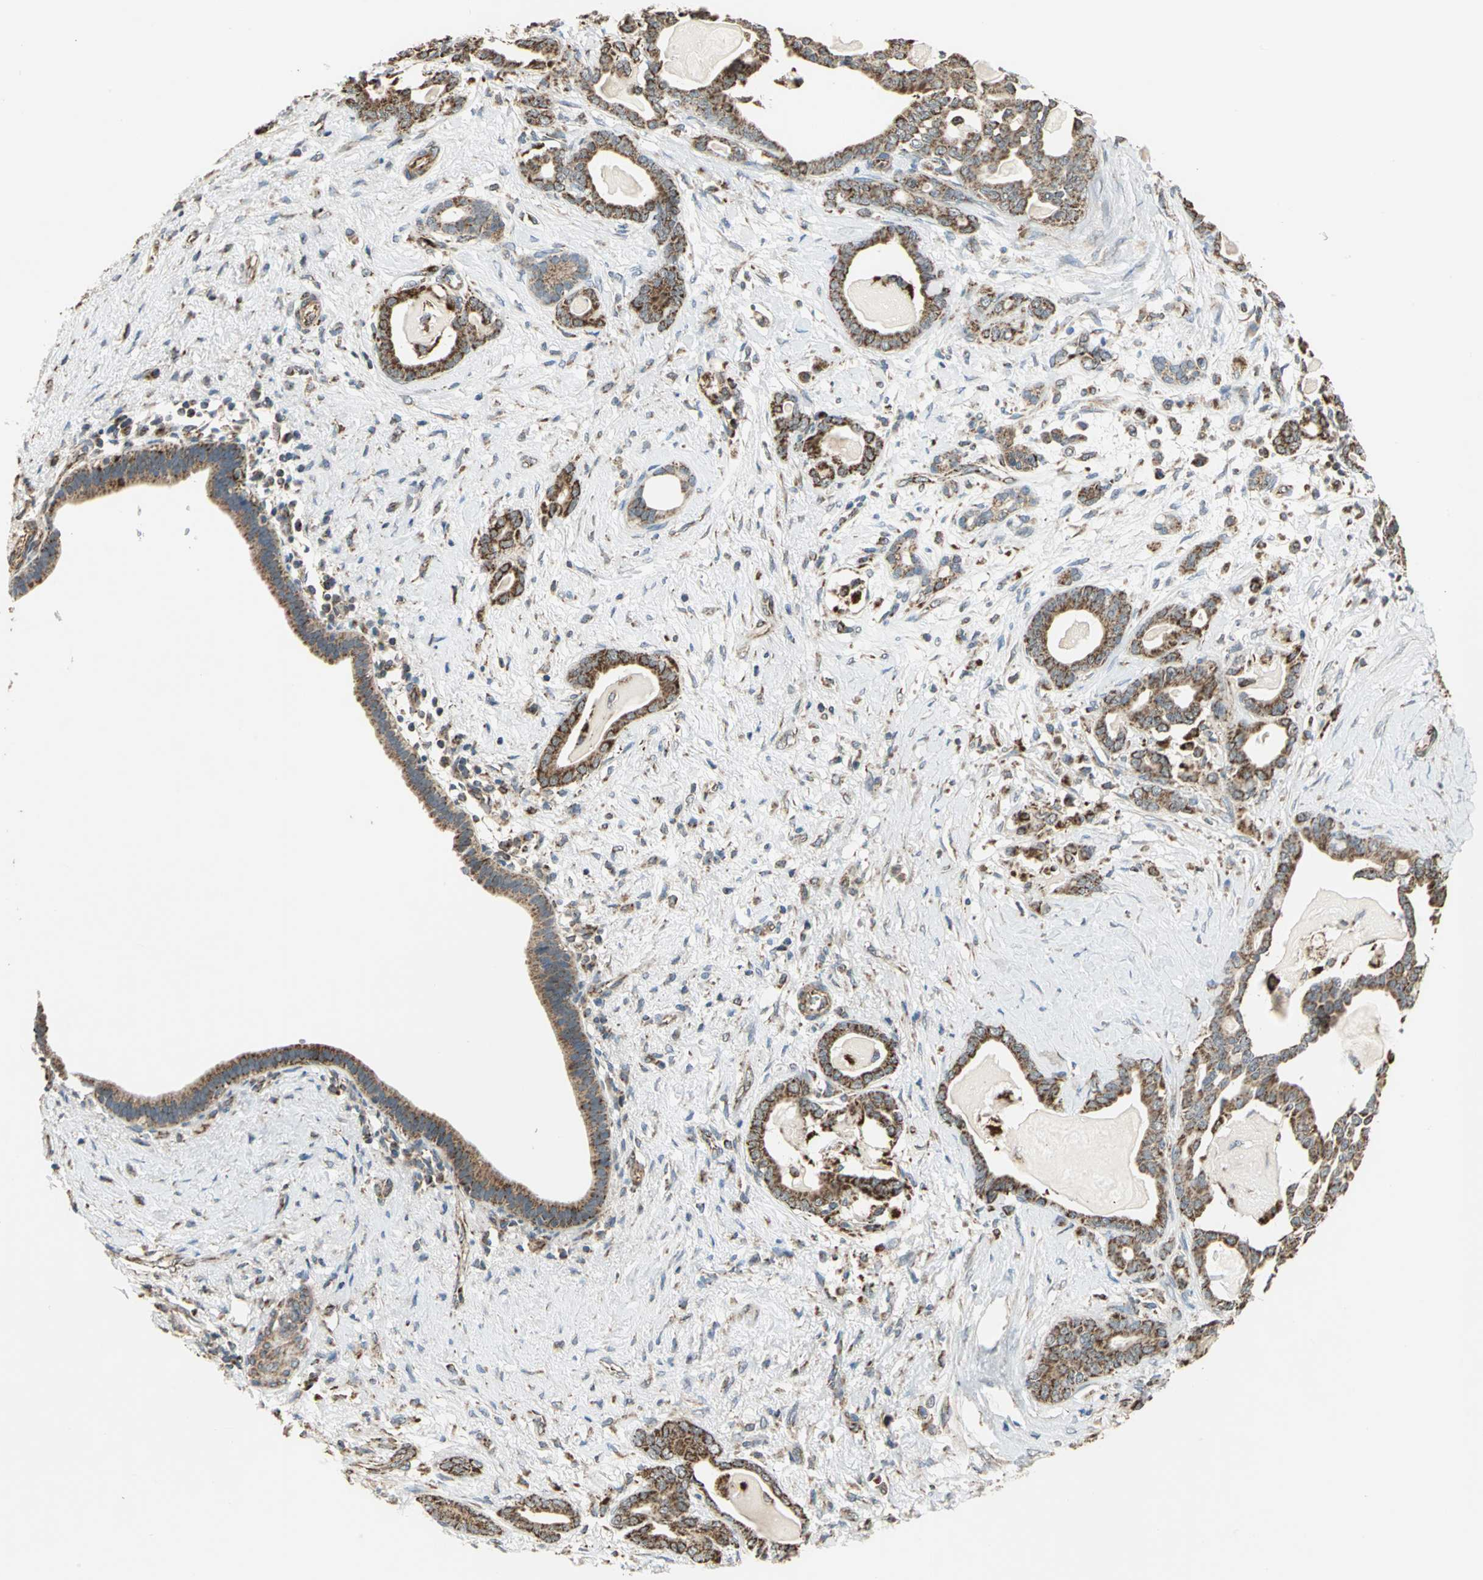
{"staining": {"intensity": "strong", "quantity": ">75%", "location": "cytoplasmic/membranous"}, "tissue": "pancreatic cancer", "cell_type": "Tumor cells", "image_type": "cancer", "snomed": [{"axis": "morphology", "description": "Adenocarcinoma, NOS"}, {"axis": "topography", "description": "Pancreas"}], "caption": "Immunohistochemical staining of human pancreatic adenocarcinoma displays strong cytoplasmic/membranous protein expression in about >75% of tumor cells.", "gene": "MRPS22", "patient": {"sex": "male", "age": 63}}